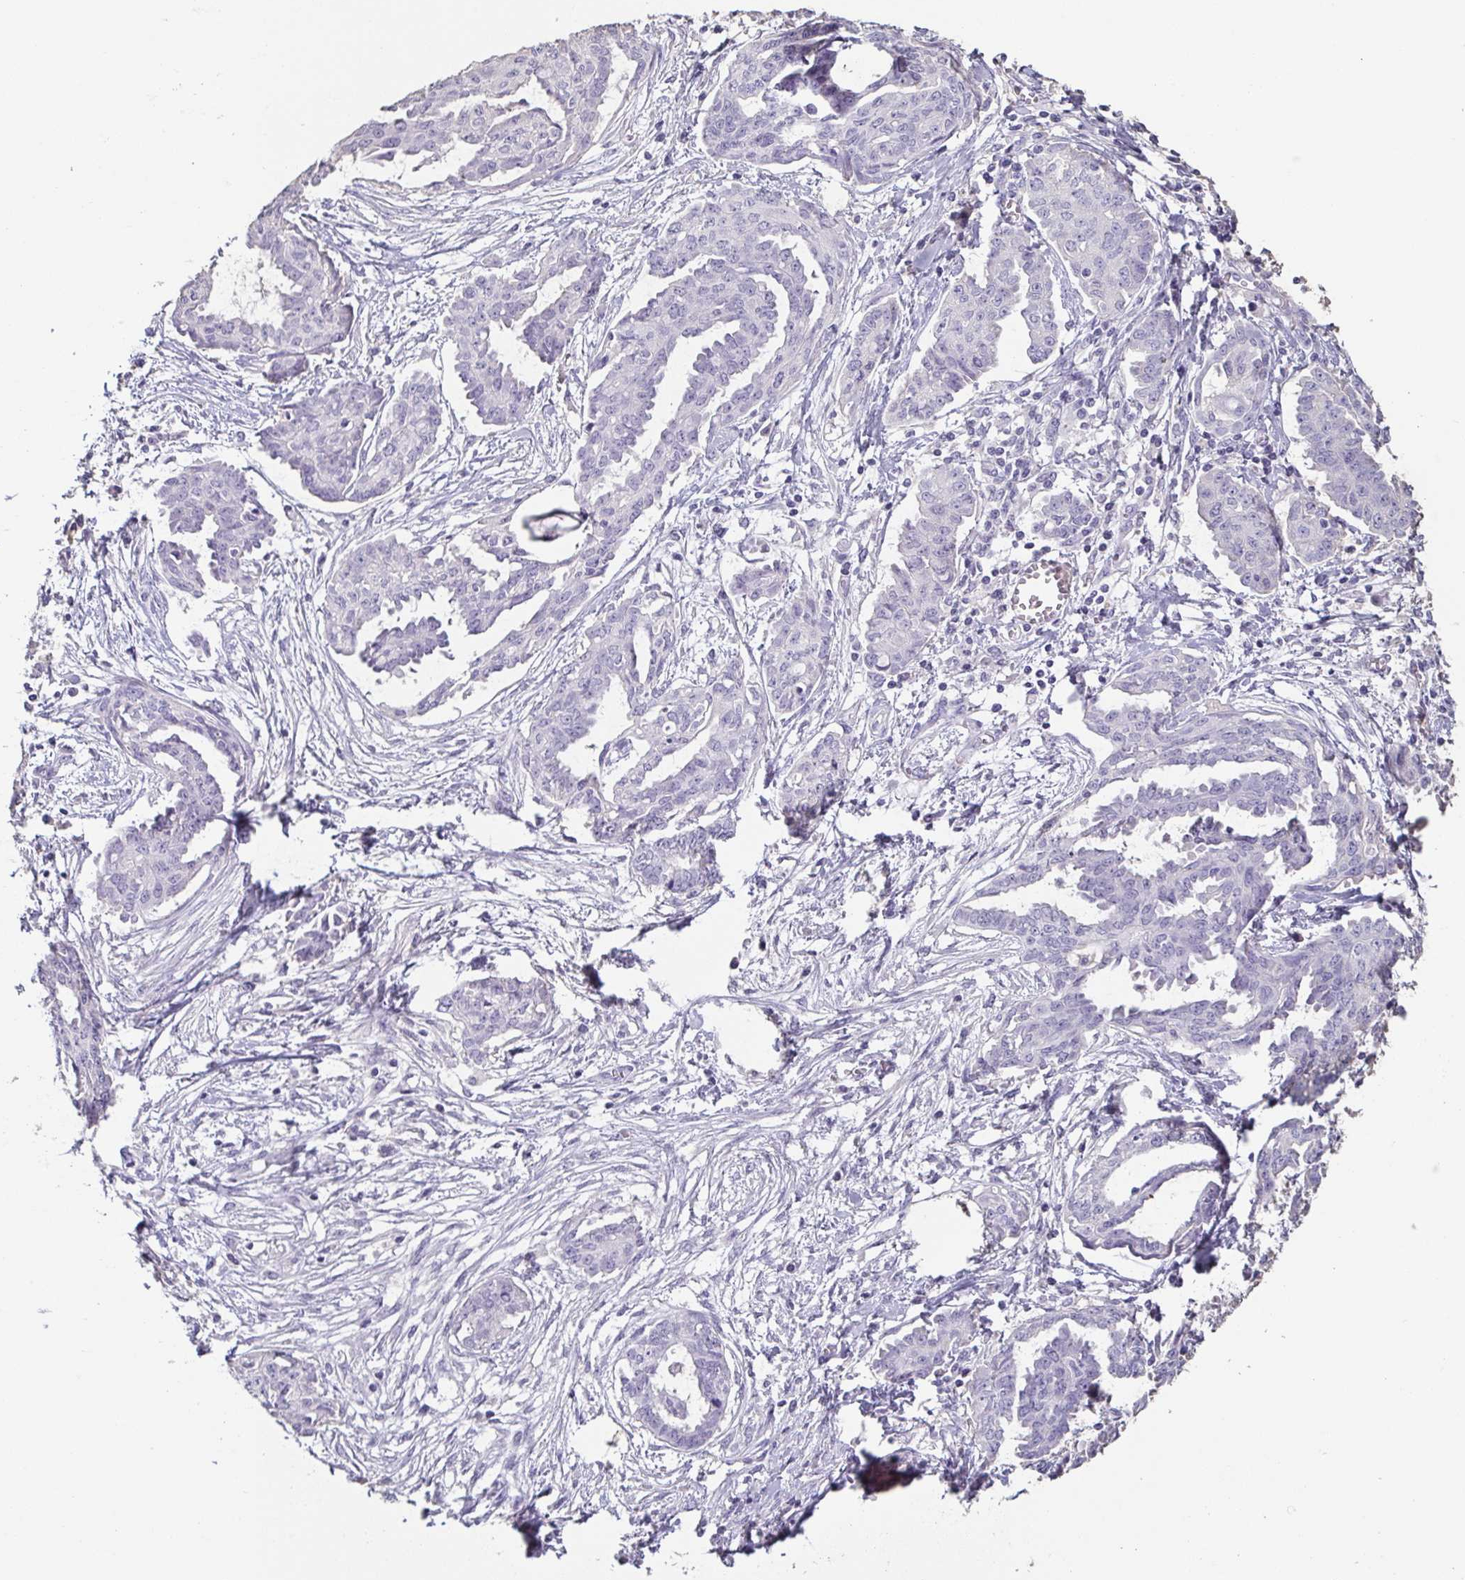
{"staining": {"intensity": "negative", "quantity": "none", "location": "none"}, "tissue": "ovarian cancer", "cell_type": "Tumor cells", "image_type": "cancer", "snomed": [{"axis": "morphology", "description": "Cystadenocarcinoma, serous, NOS"}, {"axis": "topography", "description": "Ovary"}], "caption": "Immunohistochemistry (IHC) micrograph of neoplastic tissue: human serous cystadenocarcinoma (ovarian) stained with DAB exhibits no significant protein staining in tumor cells. (Stains: DAB IHC with hematoxylin counter stain, Microscopy: brightfield microscopy at high magnification).", "gene": "BPIFA2", "patient": {"sex": "female", "age": 71}}